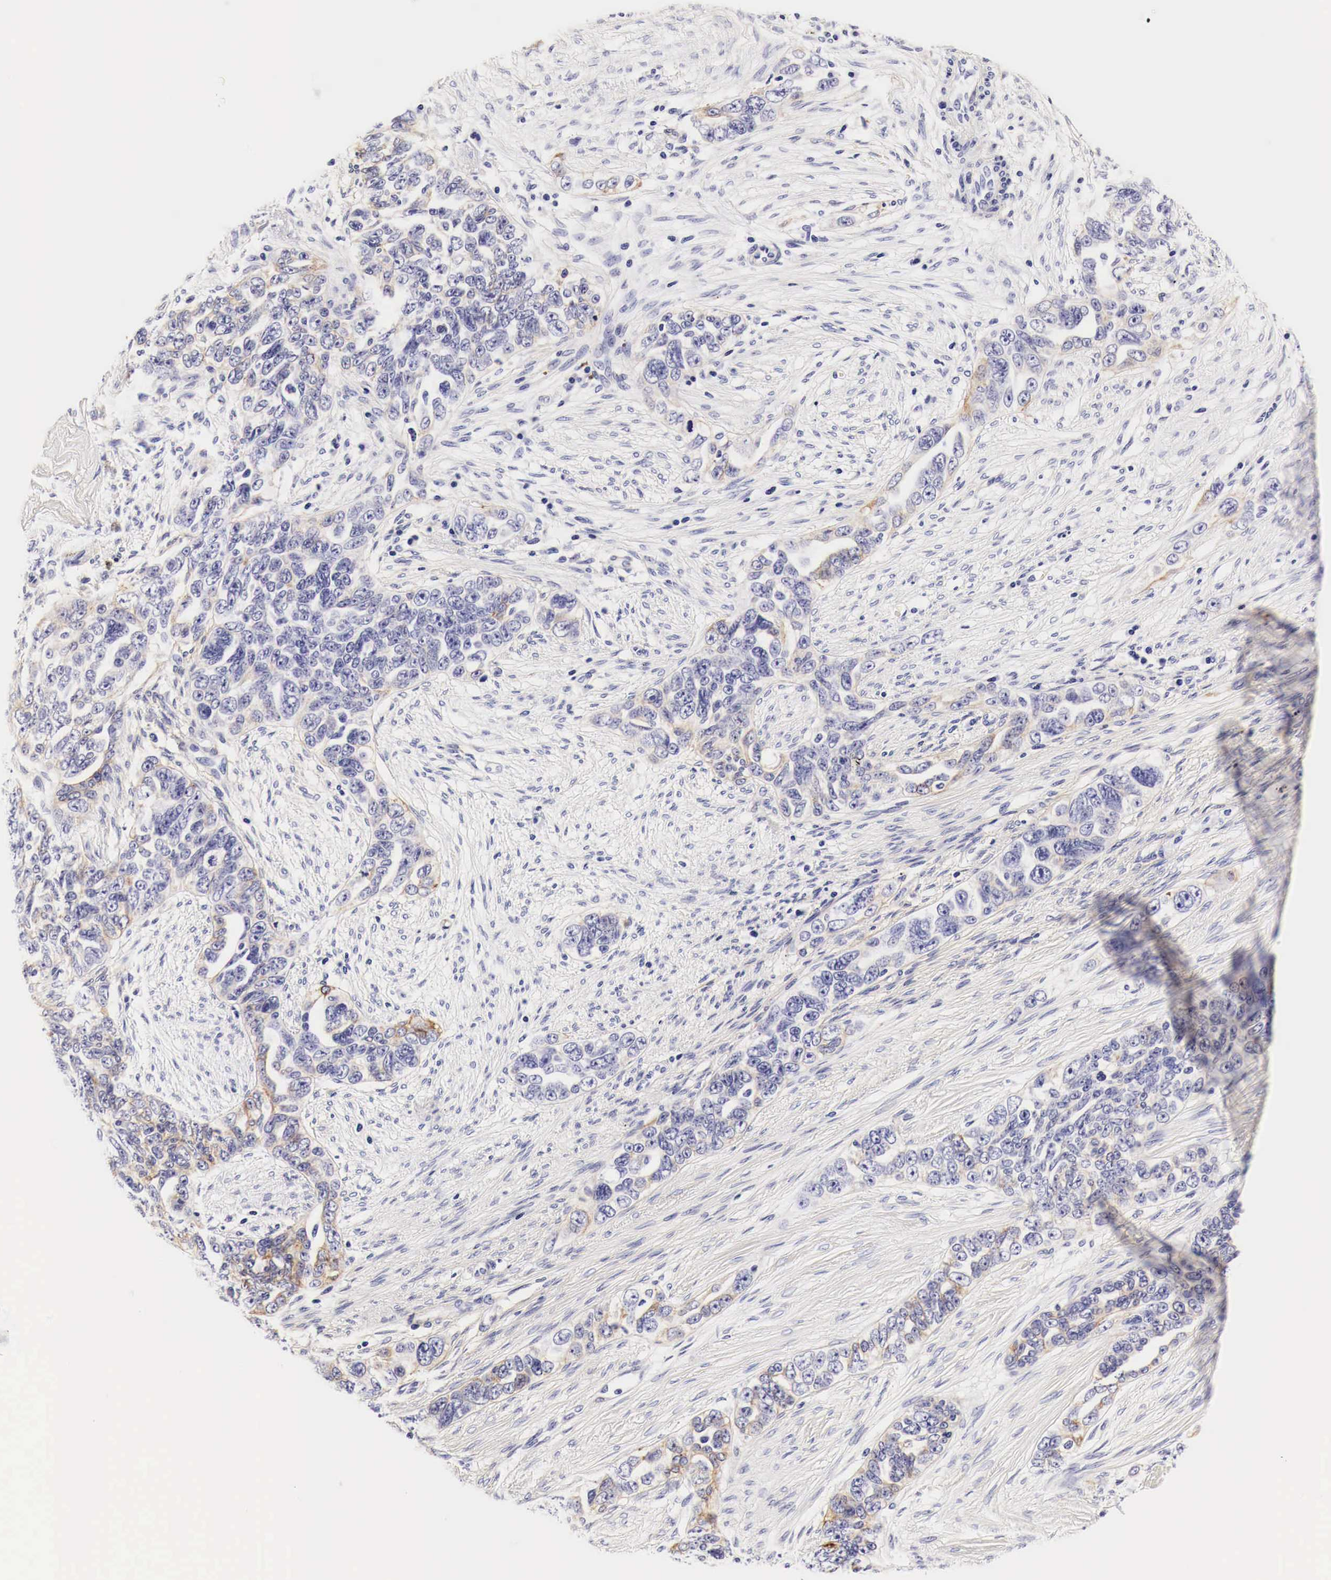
{"staining": {"intensity": "negative", "quantity": "none", "location": "none"}, "tissue": "ovarian cancer", "cell_type": "Tumor cells", "image_type": "cancer", "snomed": [{"axis": "morphology", "description": "Cystadenocarcinoma, serous, NOS"}, {"axis": "topography", "description": "Ovary"}], "caption": "Immunohistochemistry image of neoplastic tissue: ovarian cancer (serous cystadenocarcinoma) stained with DAB exhibits no significant protein positivity in tumor cells.", "gene": "EGFR", "patient": {"sex": "female", "age": 63}}